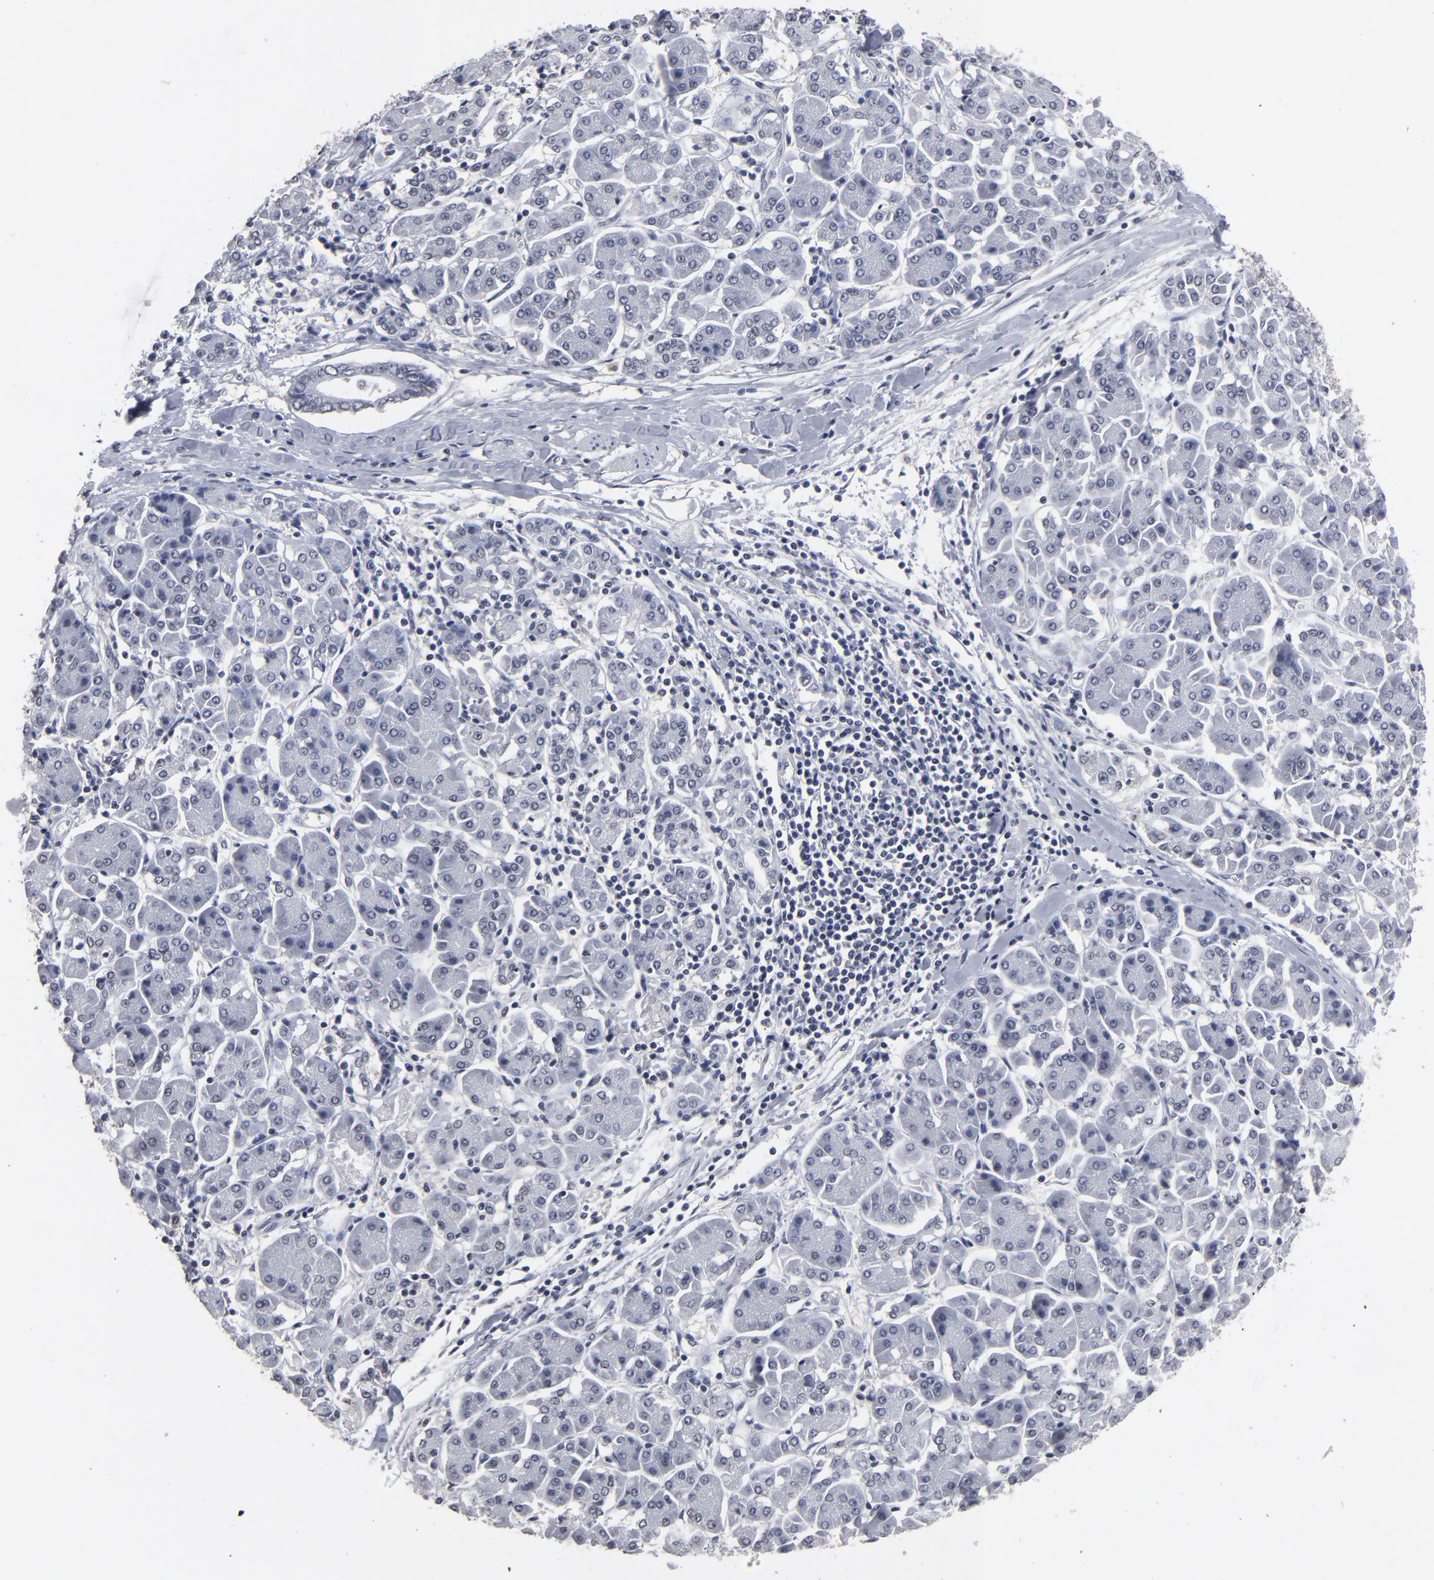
{"staining": {"intensity": "negative", "quantity": "none", "location": "none"}, "tissue": "pancreatic cancer", "cell_type": "Tumor cells", "image_type": "cancer", "snomed": [{"axis": "morphology", "description": "Adenocarcinoma, NOS"}, {"axis": "topography", "description": "Pancreas"}], "caption": "Tumor cells show no significant protein positivity in pancreatic cancer.", "gene": "SSRP1", "patient": {"sex": "female", "age": 57}}